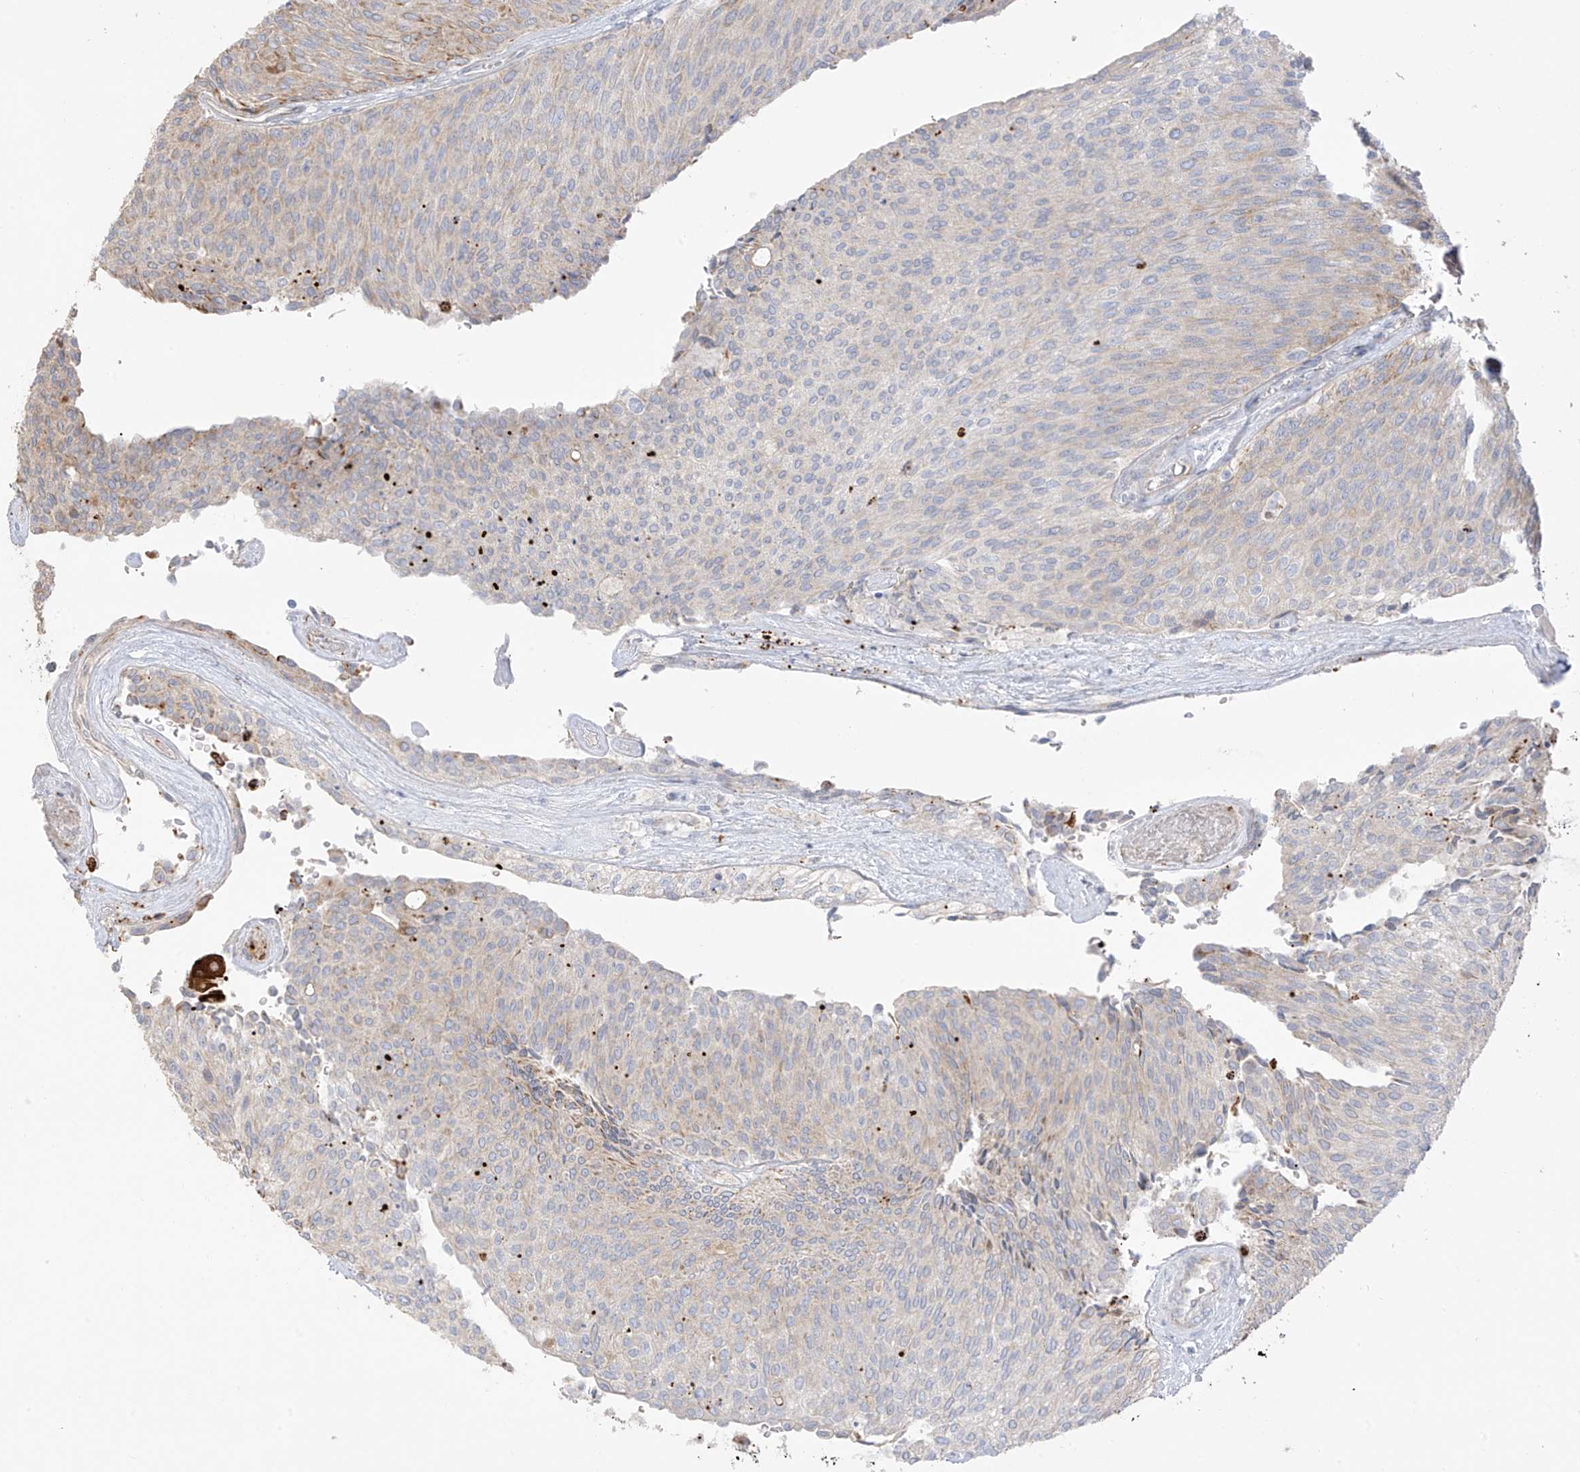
{"staining": {"intensity": "moderate", "quantity": "<25%", "location": "cytoplasmic/membranous"}, "tissue": "urothelial cancer", "cell_type": "Tumor cells", "image_type": "cancer", "snomed": [{"axis": "morphology", "description": "Urothelial carcinoma, Low grade"}, {"axis": "topography", "description": "Urinary bladder"}], "caption": "Protein expression analysis of human urothelial cancer reveals moderate cytoplasmic/membranous positivity in approximately <25% of tumor cells. Nuclei are stained in blue.", "gene": "DCDC2", "patient": {"sex": "female", "age": 79}}